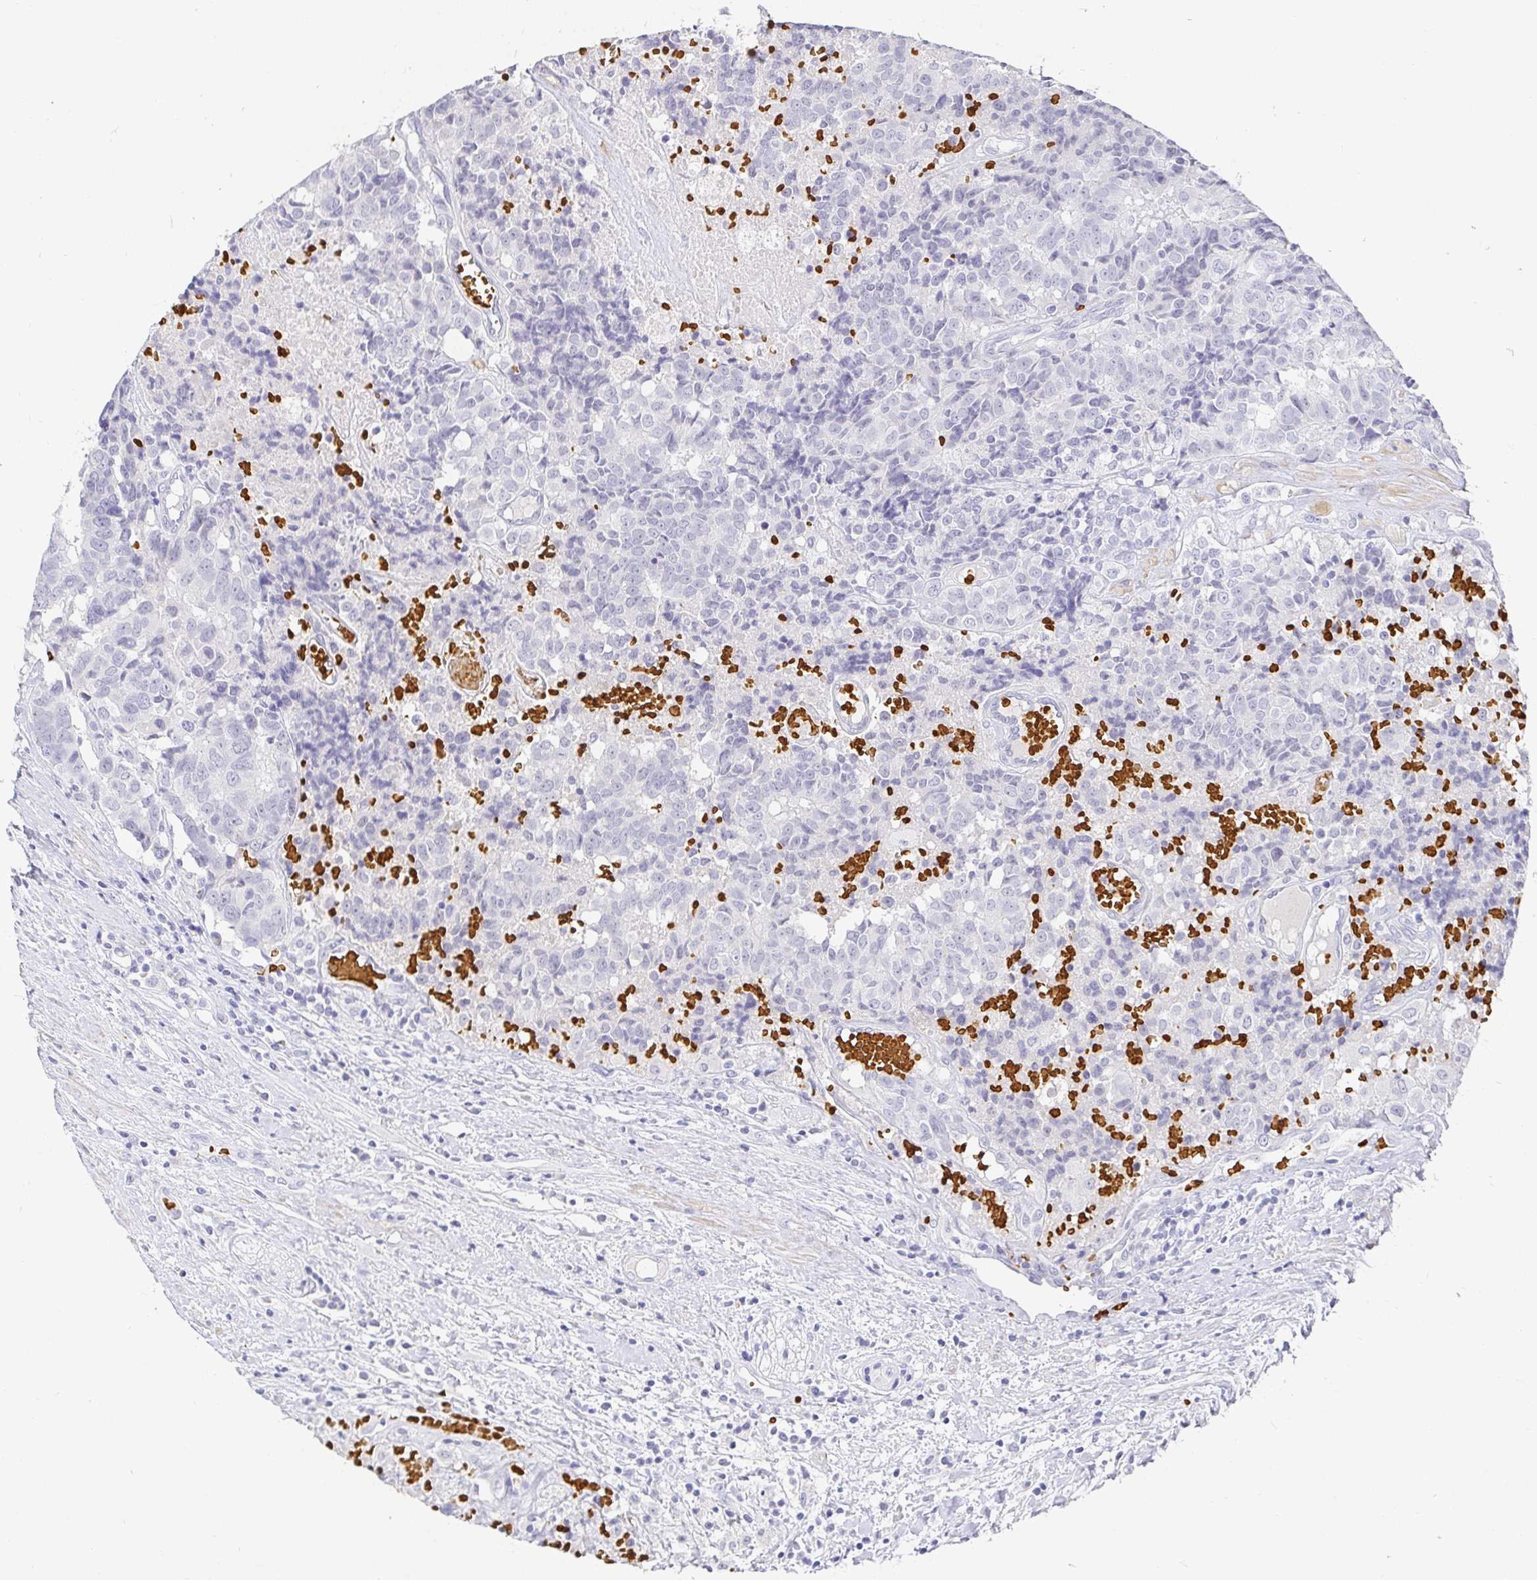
{"staining": {"intensity": "negative", "quantity": "none", "location": "none"}, "tissue": "prostate cancer", "cell_type": "Tumor cells", "image_type": "cancer", "snomed": [{"axis": "morphology", "description": "Adenocarcinoma, High grade"}, {"axis": "topography", "description": "Prostate and seminal vesicle, NOS"}], "caption": "The photomicrograph reveals no significant positivity in tumor cells of prostate cancer.", "gene": "FGF21", "patient": {"sex": "male", "age": 60}}